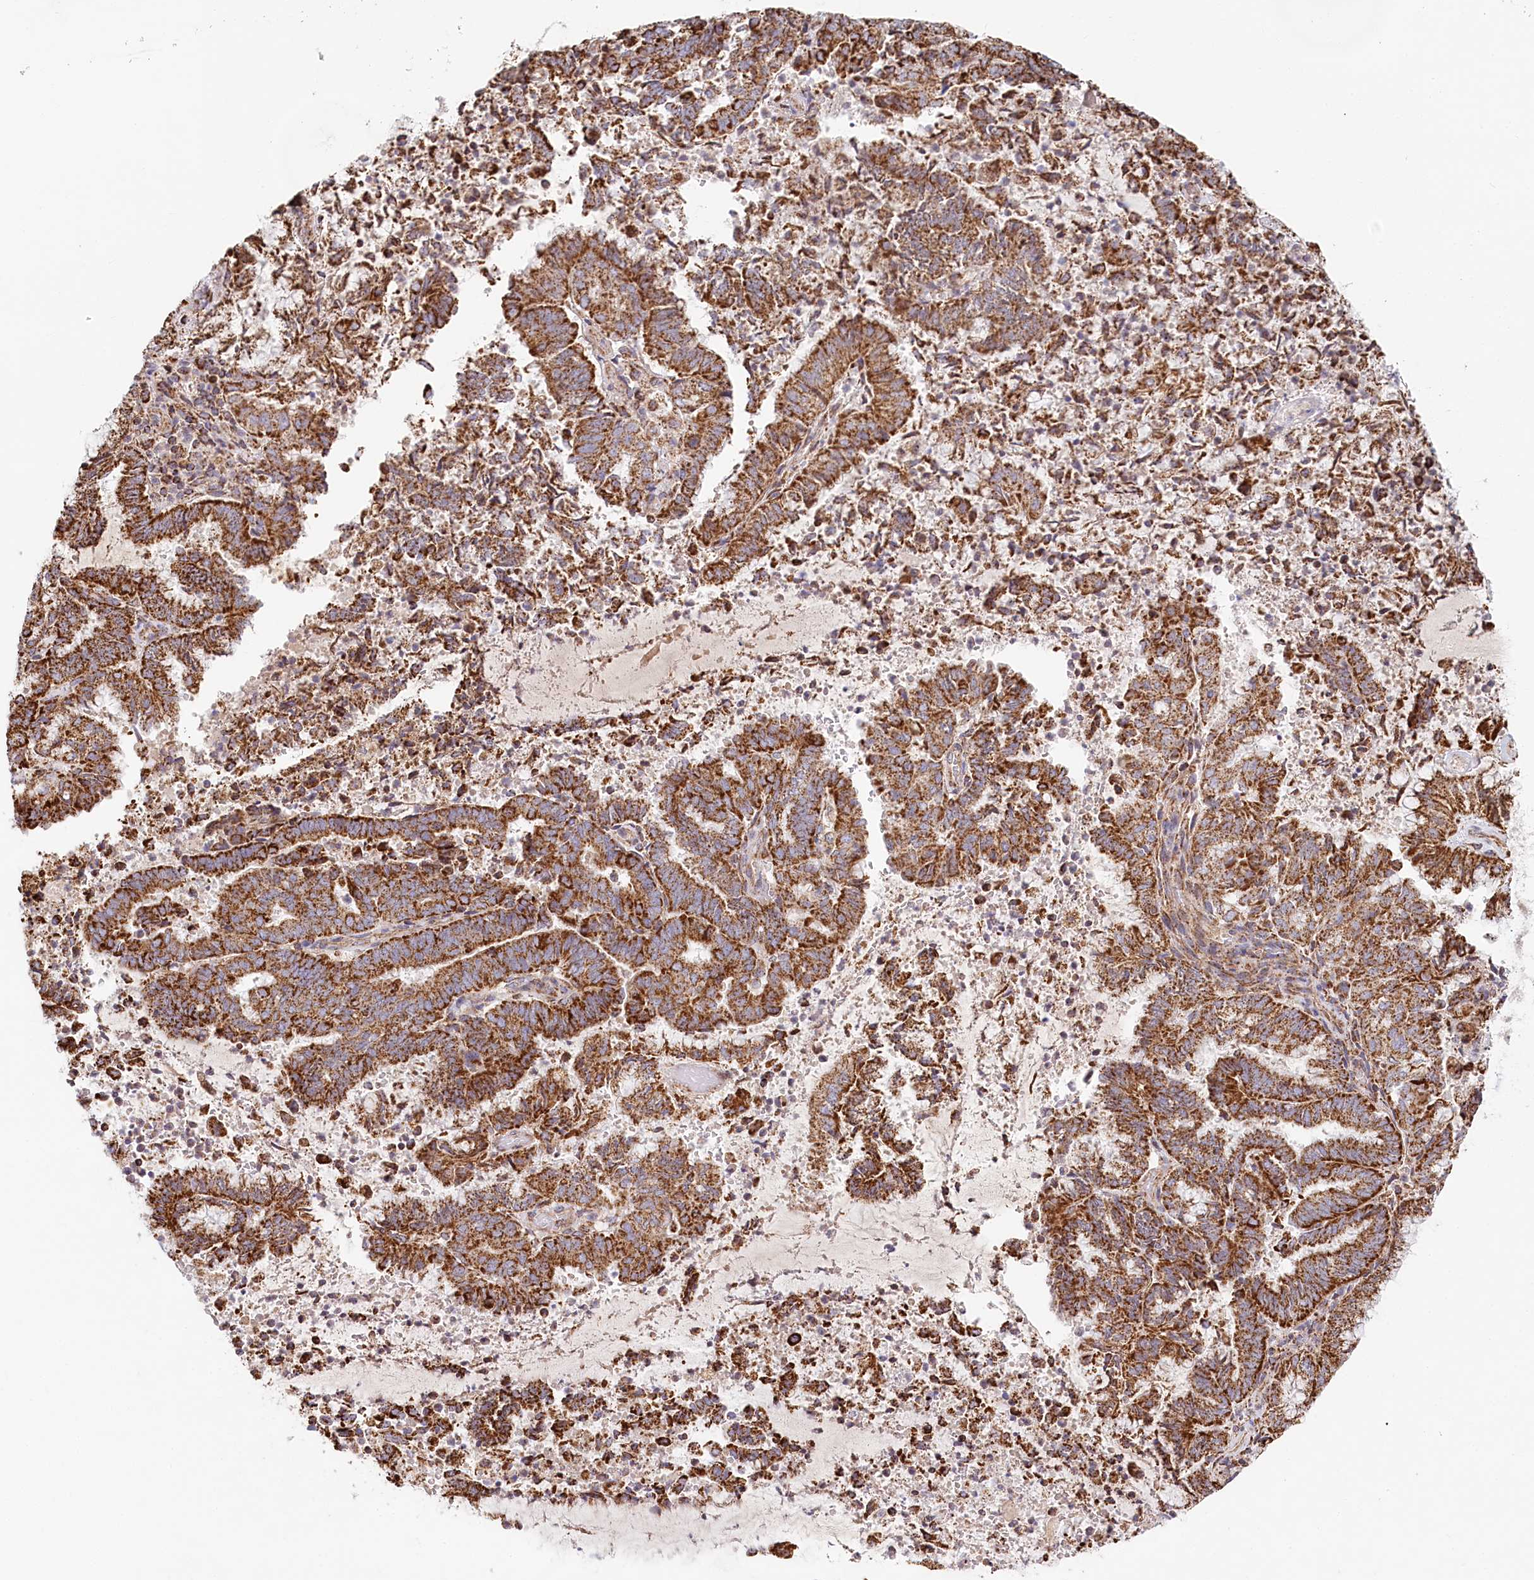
{"staining": {"intensity": "strong", "quantity": ">75%", "location": "cytoplasmic/membranous"}, "tissue": "endometrial cancer", "cell_type": "Tumor cells", "image_type": "cancer", "snomed": [{"axis": "morphology", "description": "Adenocarcinoma, NOS"}, {"axis": "topography", "description": "Endometrium"}], "caption": "Immunohistochemical staining of endometrial cancer (adenocarcinoma) reveals strong cytoplasmic/membranous protein positivity in about >75% of tumor cells.", "gene": "UMPS", "patient": {"sex": "female", "age": 80}}